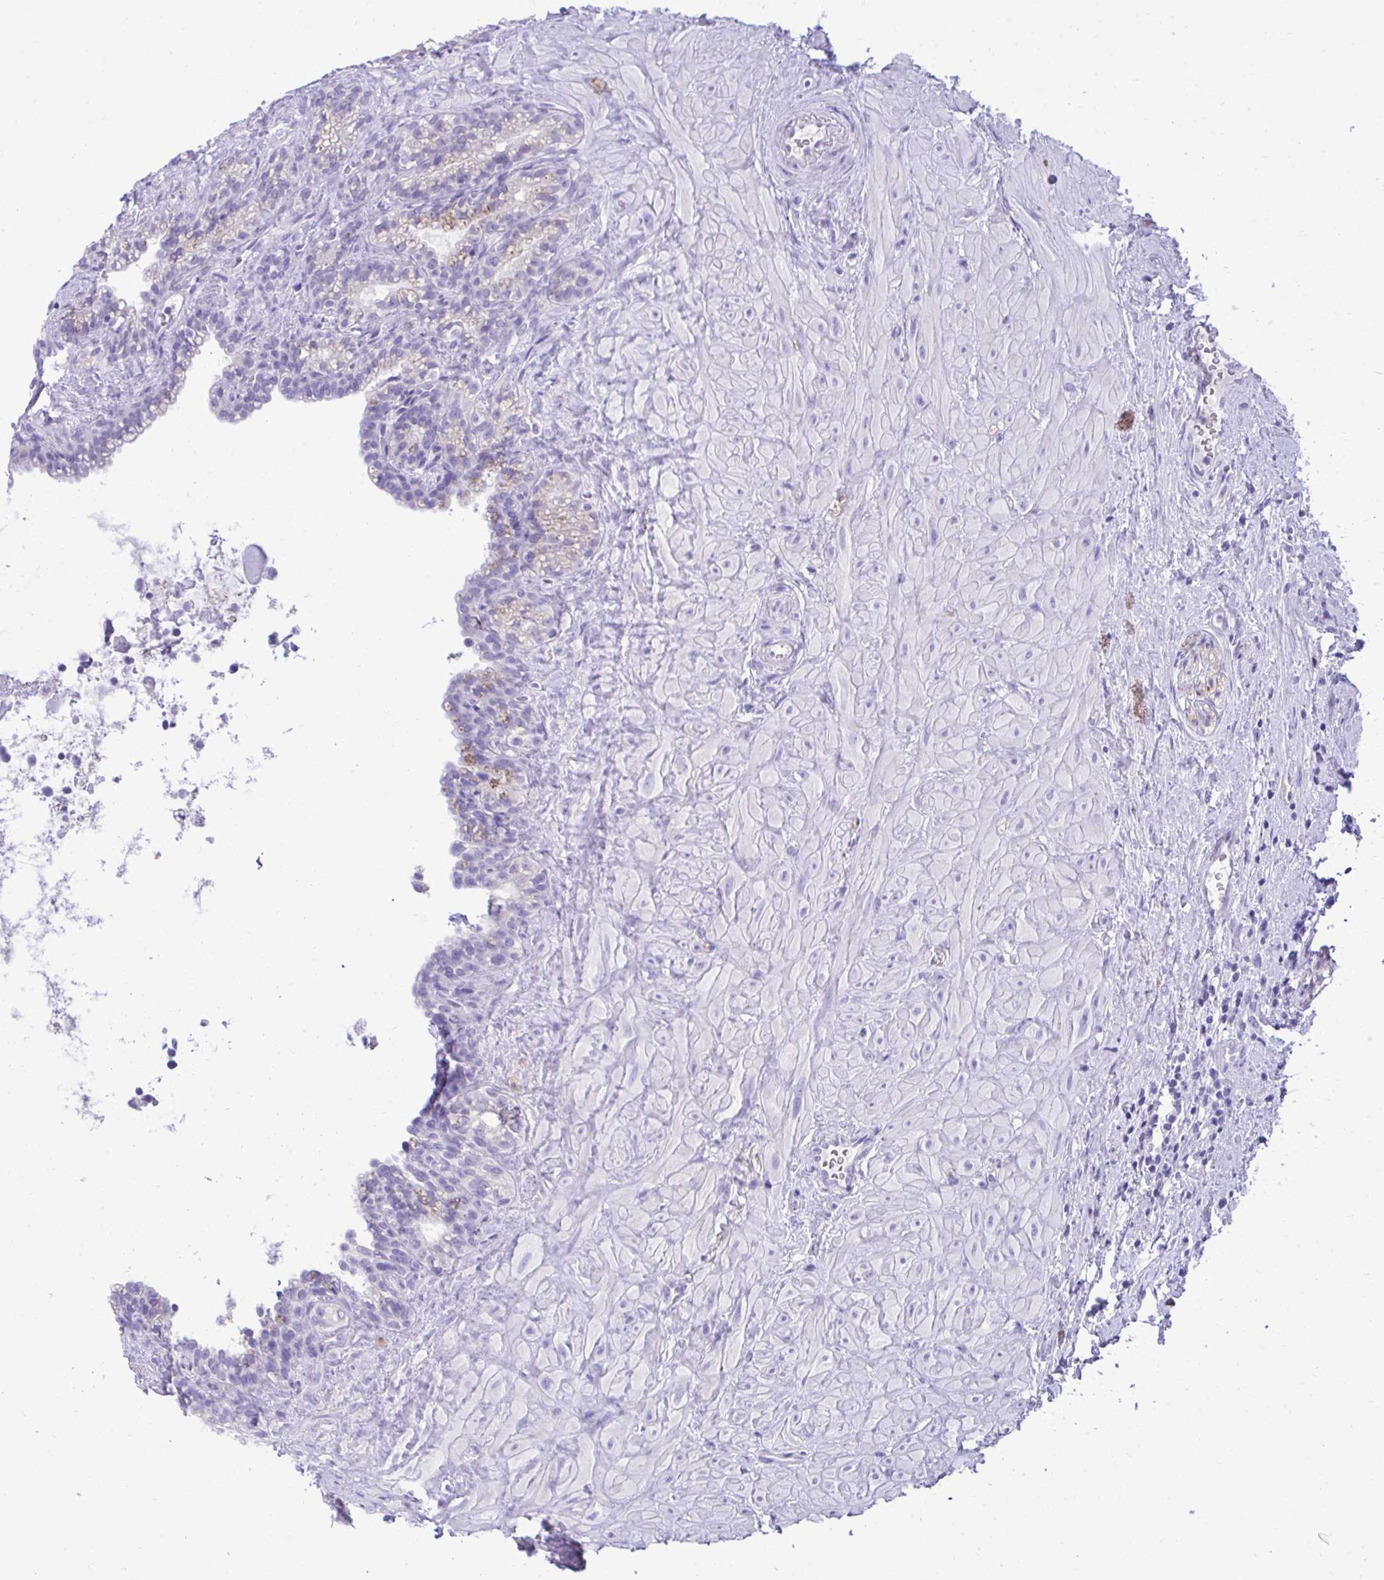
{"staining": {"intensity": "negative", "quantity": "none", "location": "none"}, "tissue": "seminal vesicle", "cell_type": "Glandular cells", "image_type": "normal", "snomed": [{"axis": "morphology", "description": "Normal tissue, NOS"}, {"axis": "topography", "description": "Seminal veicle"}], "caption": "Immunohistochemistry (IHC) of normal human seminal vesicle displays no positivity in glandular cells.", "gene": "PGM2L1", "patient": {"sex": "male", "age": 76}}